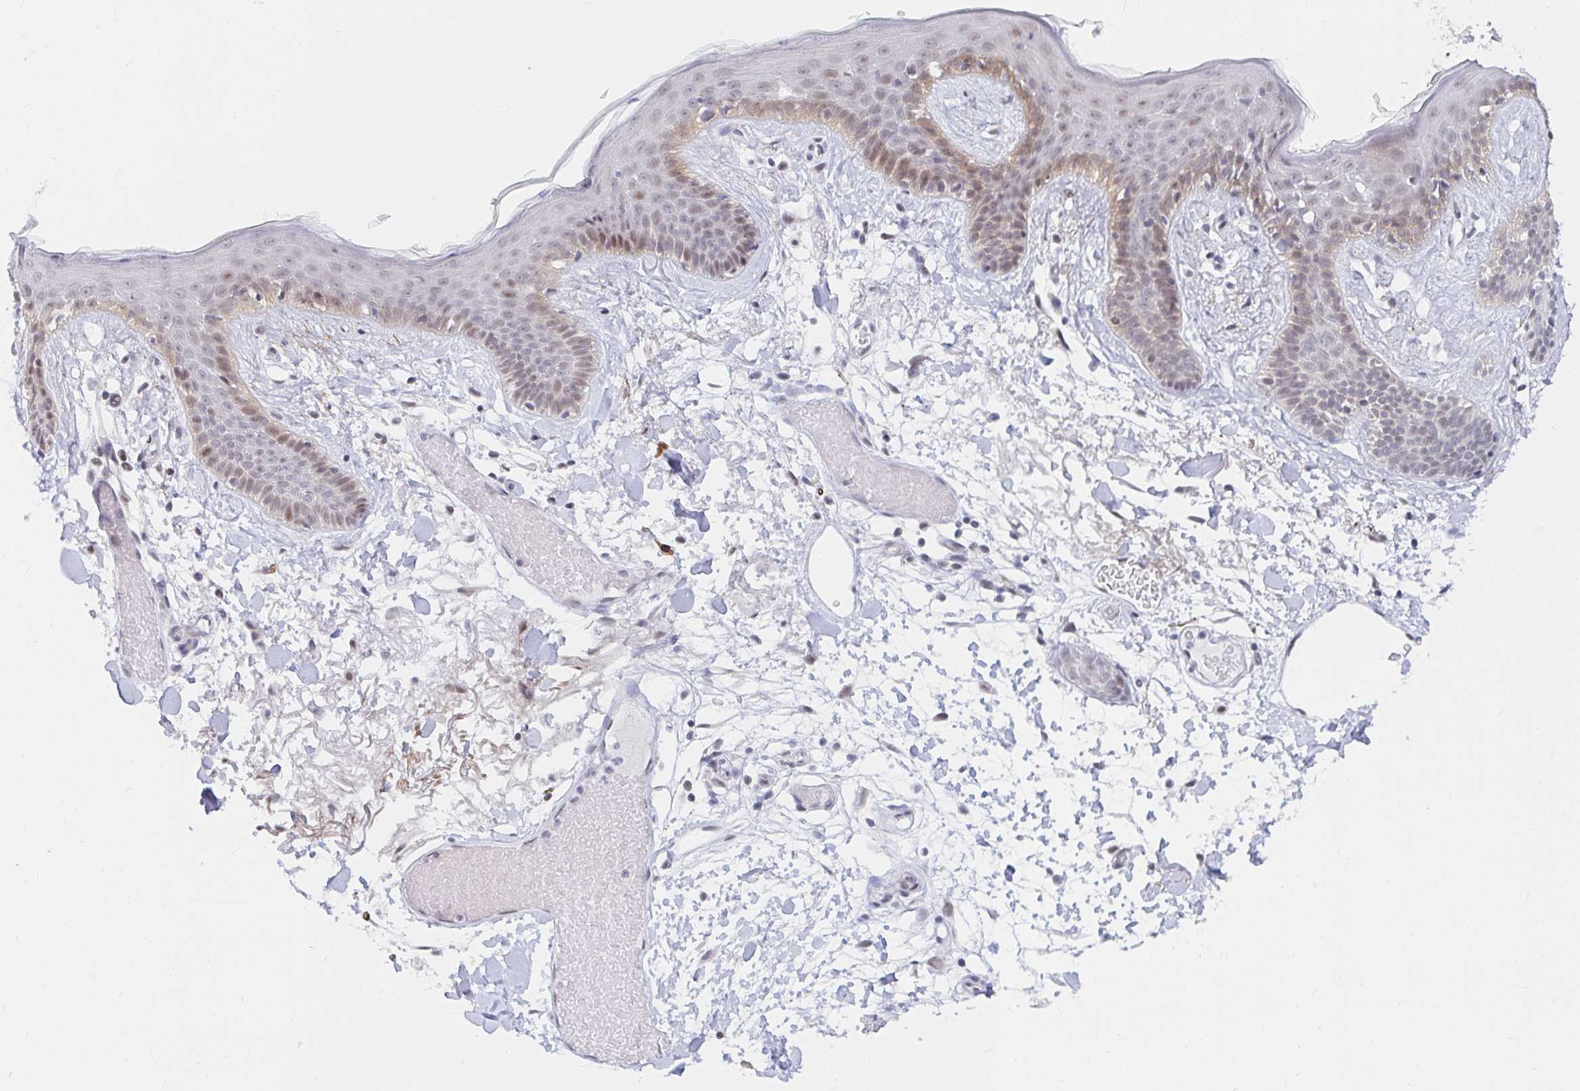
{"staining": {"intensity": "negative", "quantity": "none", "location": "none"}, "tissue": "skin", "cell_type": "Fibroblasts", "image_type": "normal", "snomed": [{"axis": "morphology", "description": "Normal tissue, NOS"}, {"axis": "topography", "description": "Skin"}], "caption": "Skin was stained to show a protein in brown. There is no significant expression in fibroblasts. Brightfield microscopy of immunohistochemistry (IHC) stained with DAB (brown) and hematoxylin (blue), captured at high magnification.", "gene": "COL28A1", "patient": {"sex": "male", "age": 79}}